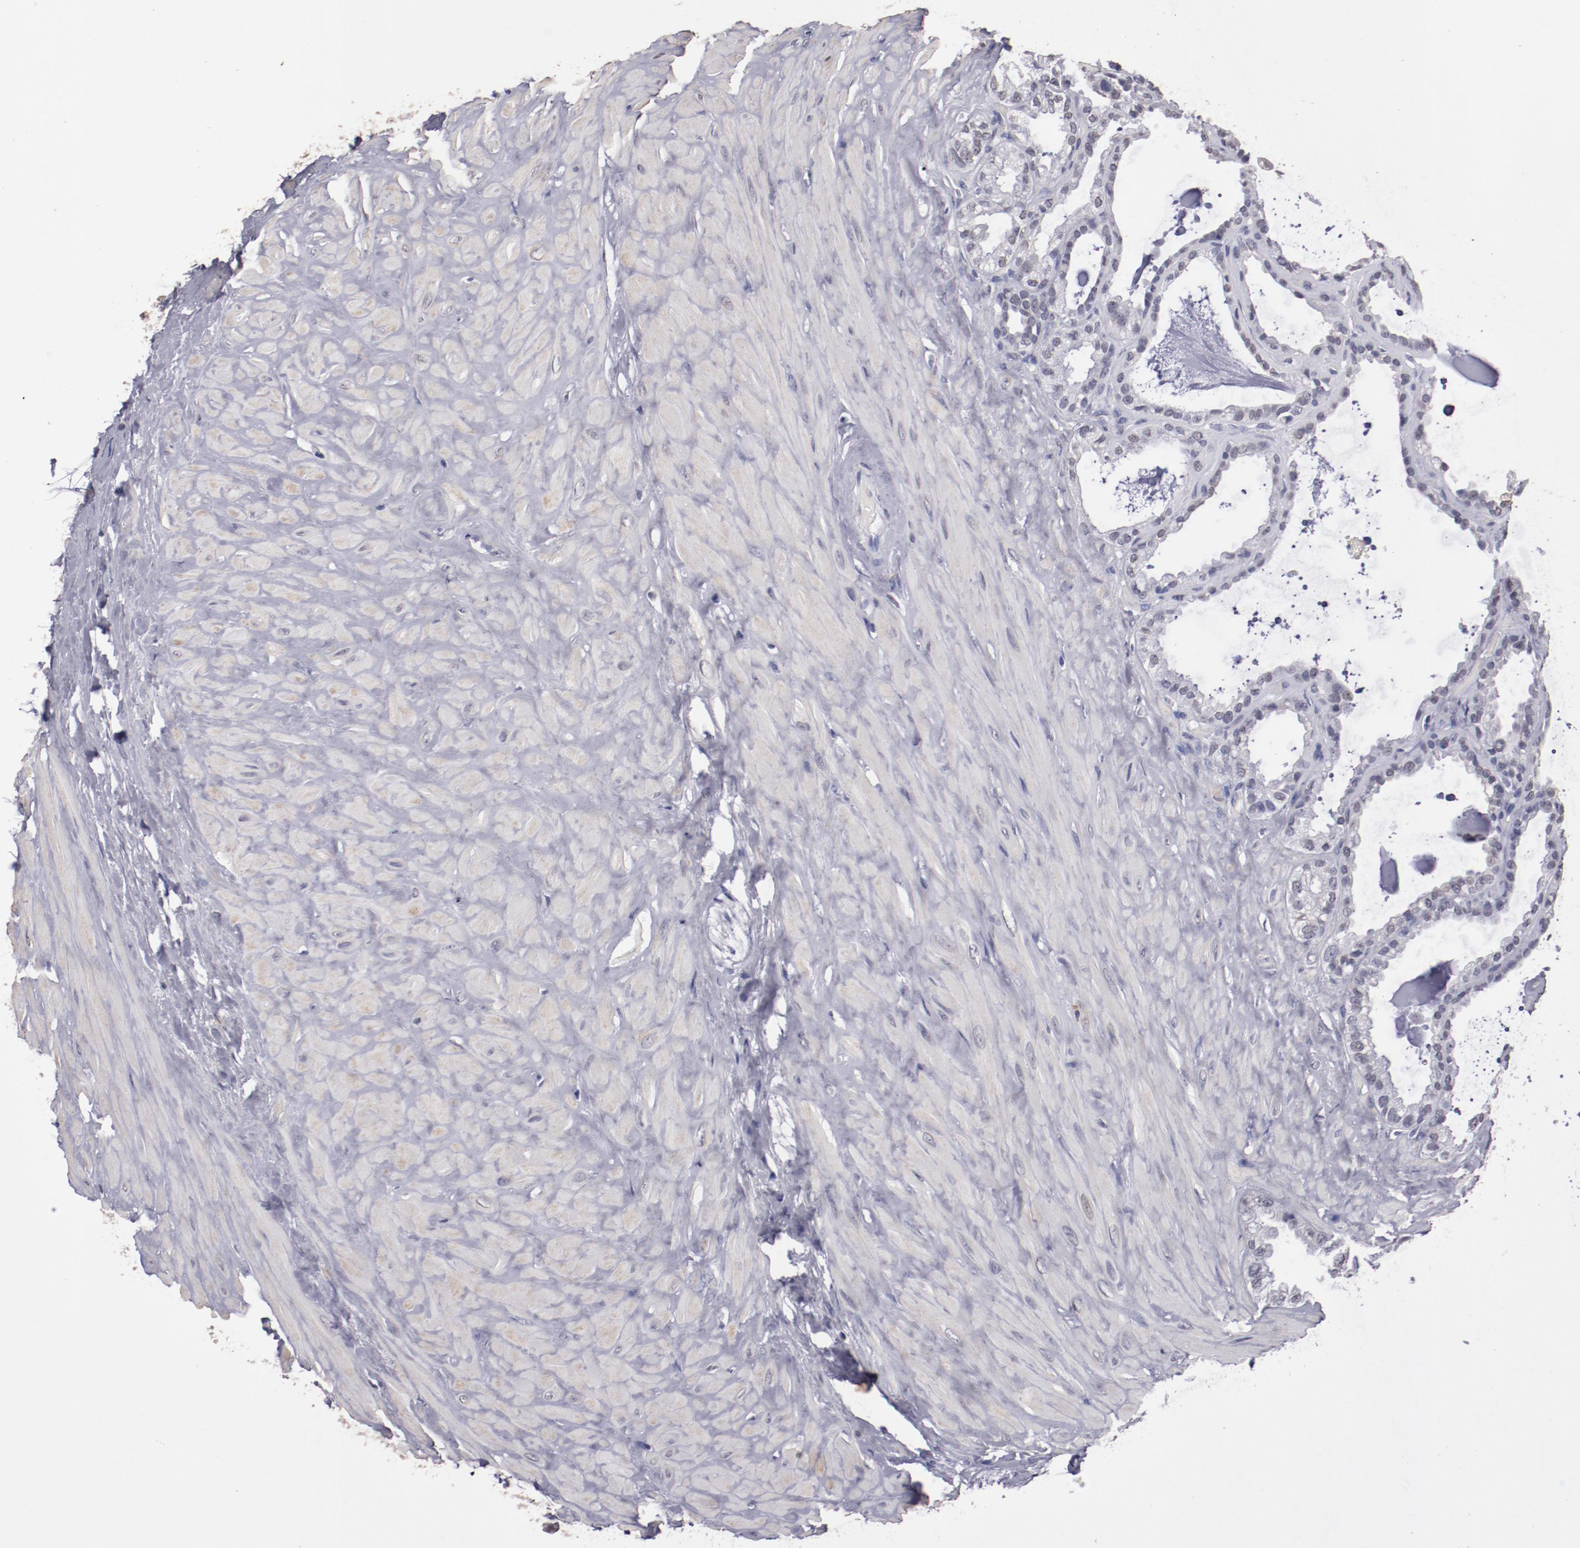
{"staining": {"intensity": "weak", "quantity": "<25%", "location": "nuclear"}, "tissue": "seminal vesicle", "cell_type": "Glandular cells", "image_type": "normal", "snomed": [{"axis": "morphology", "description": "Normal tissue, NOS"}, {"axis": "morphology", "description": "Inflammation, NOS"}, {"axis": "topography", "description": "Urinary bladder"}, {"axis": "topography", "description": "Prostate"}, {"axis": "topography", "description": "Seminal veicle"}], "caption": "The image displays no significant positivity in glandular cells of seminal vesicle. Brightfield microscopy of immunohistochemistry stained with DAB (brown) and hematoxylin (blue), captured at high magnification.", "gene": "IRF4", "patient": {"sex": "male", "age": 82}}